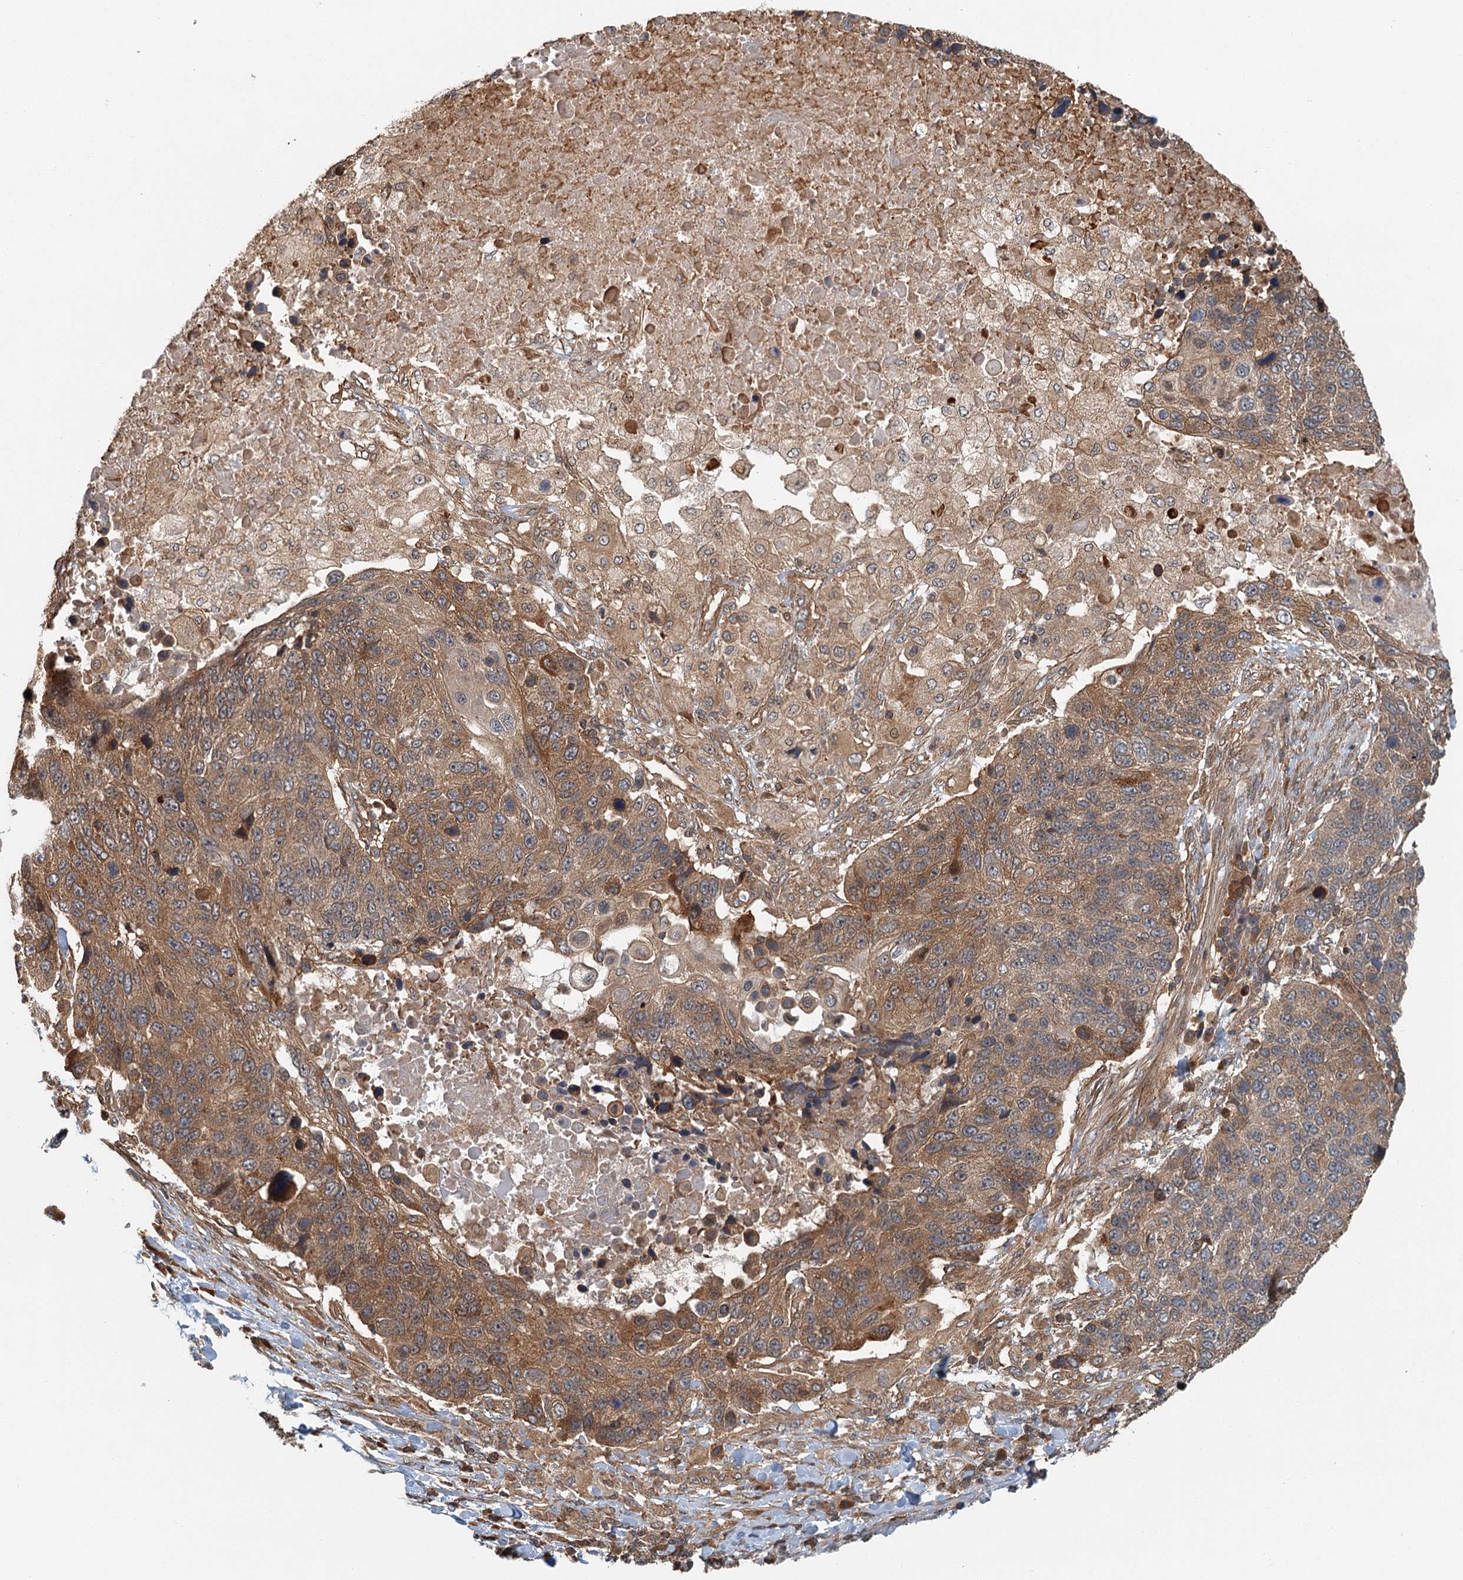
{"staining": {"intensity": "moderate", "quantity": ">75%", "location": "cytoplasmic/membranous"}, "tissue": "lung cancer", "cell_type": "Tumor cells", "image_type": "cancer", "snomed": [{"axis": "morphology", "description": "Normal tissue, NOS"}, {"axis": "morphology", "description": "Squamous cell carcinoma, NOS"}, {"axis": "topography", "description": "Lymph node"}, {"axis": "topography", "description": "Lung"}], "caption": "Immunohistochemistry of lung squamous cell carcinoma shows medium levels of moderate cytoplasmic/membranous expression in about >75% of tumor cells. The staining is performed using DAB (3,3'-diaminobenzidine) brown chromogen to label protein expression. The nuclei are counter-stained blue using hematoxylin.", "gene": "ZNF527", "patient": {"sex": "male", "age": 66}}